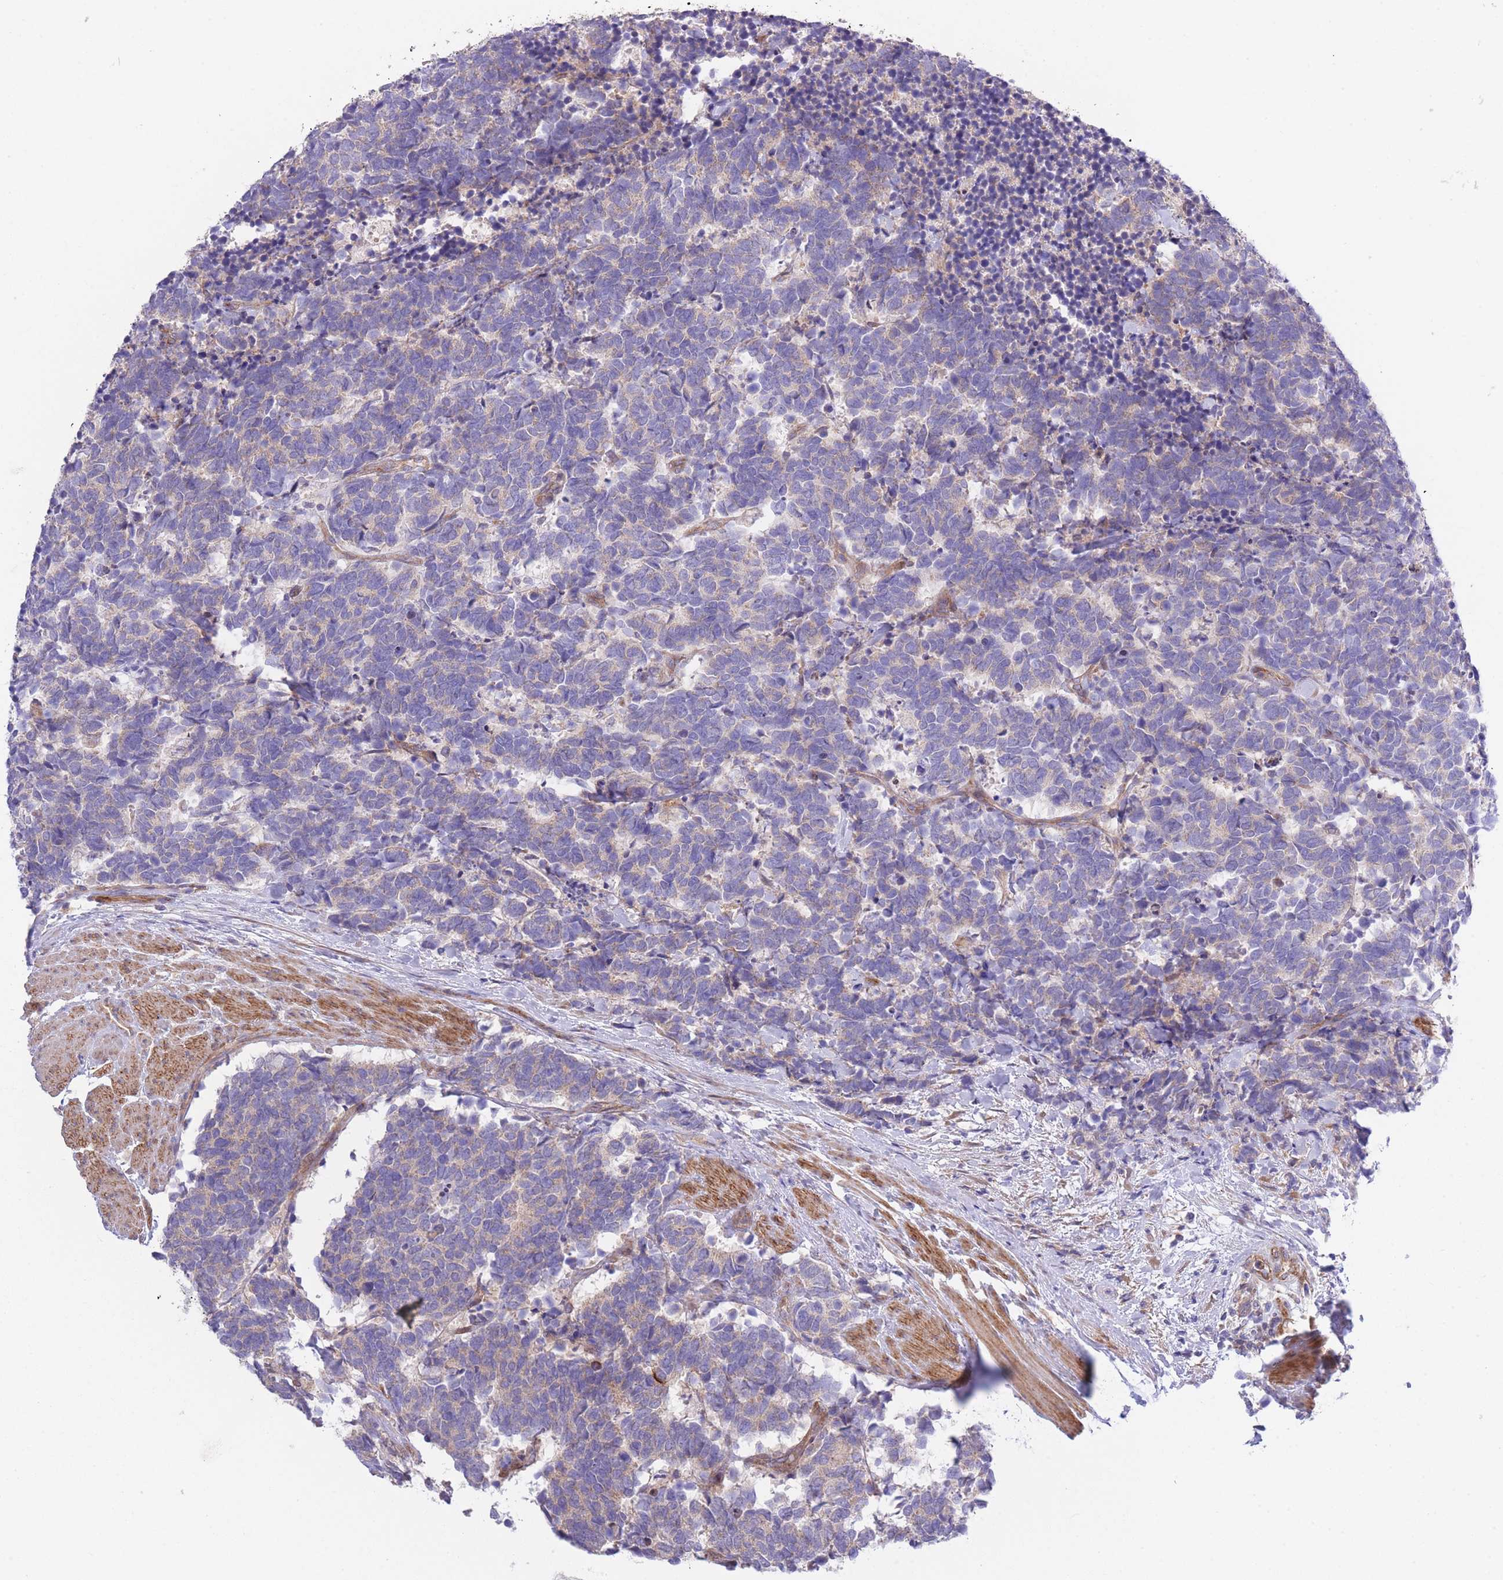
{"staining": {"intensity": "negative", "quantity": "none", "location": "none"}, "tissue": "carcinoid", "cell_type": "Tumor cells", "image_type": "cancer", "snomed": [{"axis": "morphology", "description": "Carcinoma, NOS"}, {"axis": "morphology", "description": "Carcinoid, malignant, NOS"}, {"axis": "topography", "description": "Prostate"}], "caption": "Carcinoma was stained to show a protein in brown. There is no significant staining in tumor cells. Brightfield microscopy of immunohistochemistry stained with DAB (3,3'-diaminobenzidine) (brown) and hematoxylin (blue), captured at high magnification.", "gene": "CHAC1", "patient": {"sex": "male", "age": 57}}